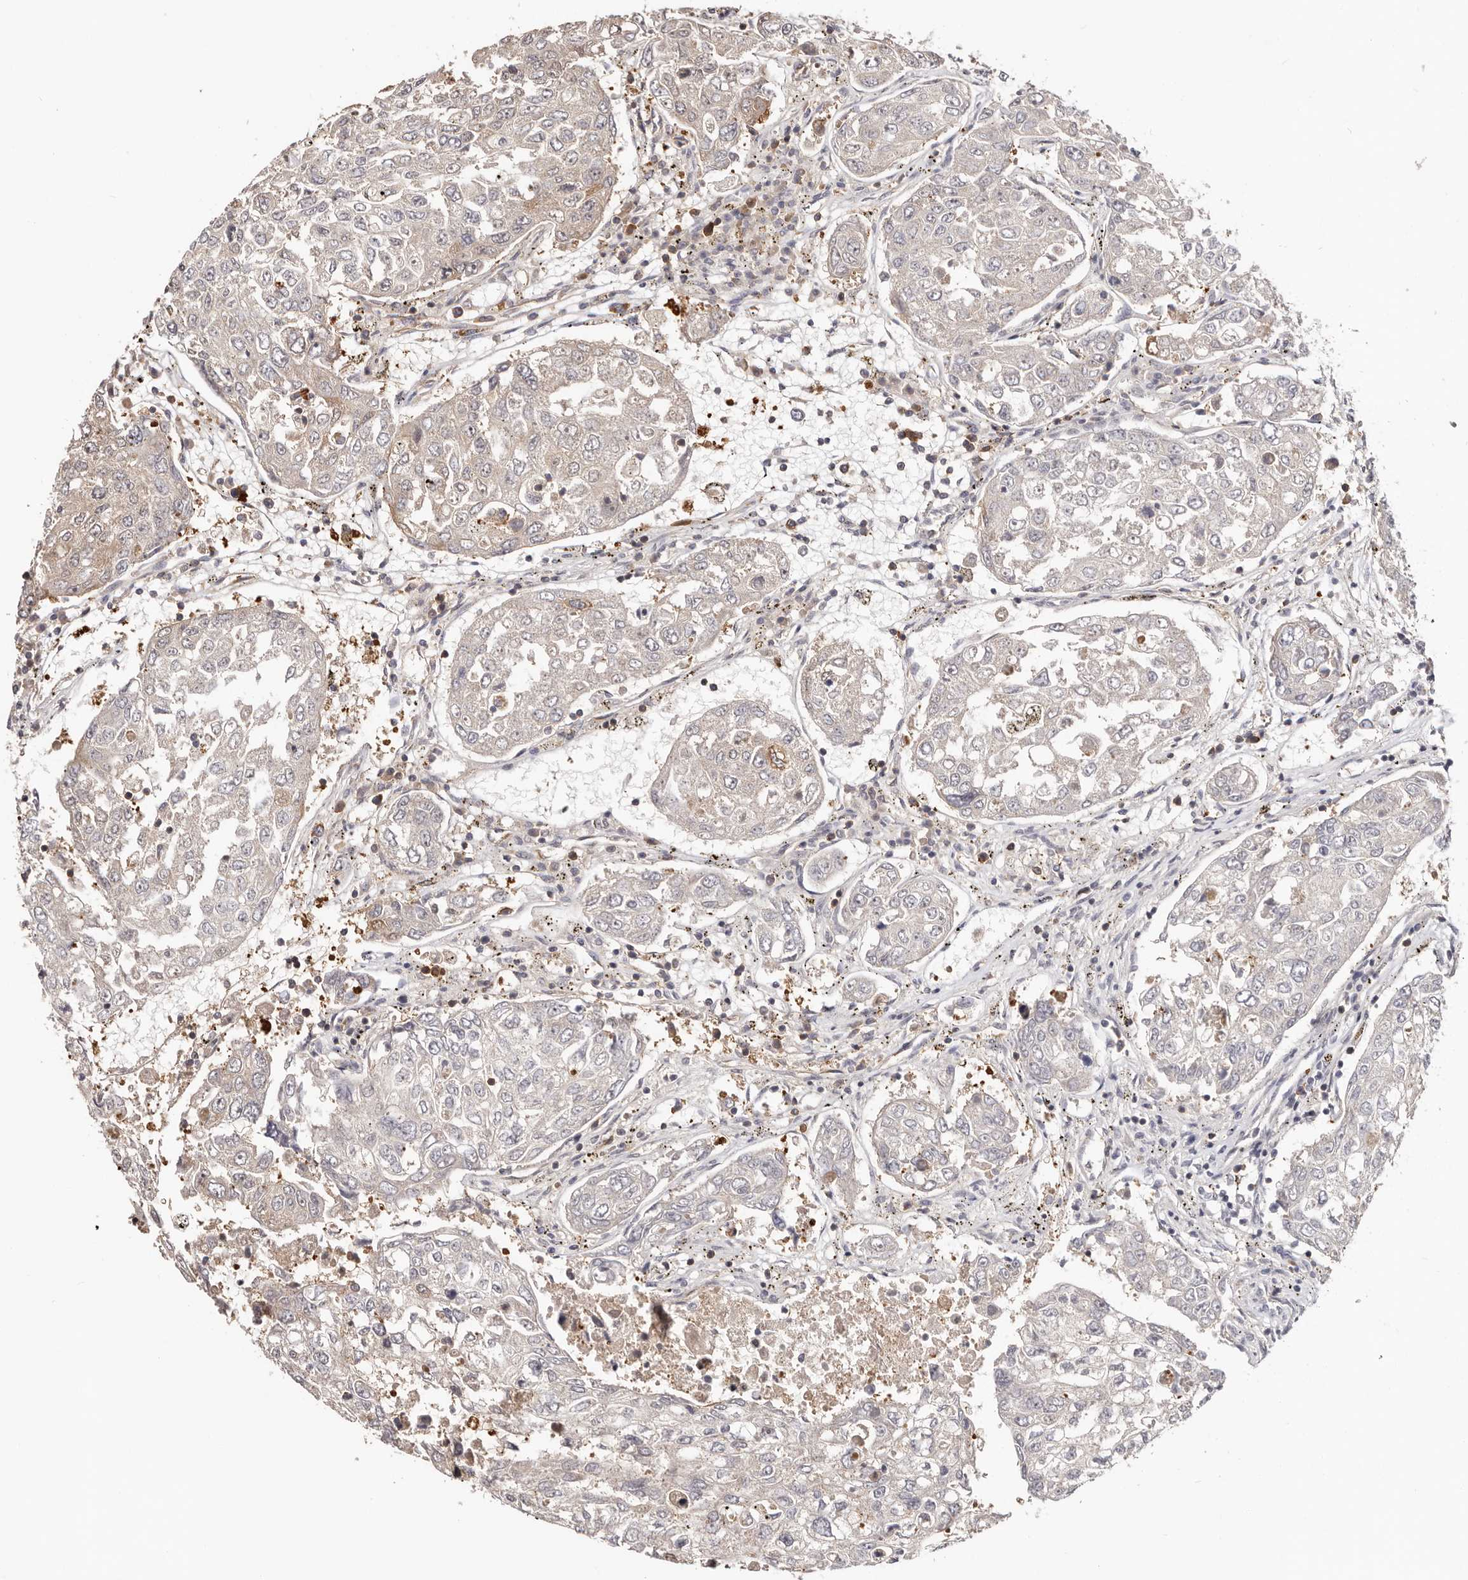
{"staining": {"intensity": "negative", "quantity": "none", "location": "none"}, "tissue": "urothelial cancer", "cell_type": "Tumor cells", "image_type": "cancer", "snomed": [{"axis": "morphology", "description": "Urothelial carcinoma, High grade"}, {"axis": "topography", "description": "Lymph node"}, {"axis": "topography", "description": "Urinary bladder"}], "caption": "Immunohistochemistry of human high-grade urothelial carcinoma displays no positivity in tumor cells. The staining was performed using DAB to visualize the protein expression in brown, while the nuclei were stained in blue with hematoxylin (Magnification: 20x).", "gene": "EPRS1", "patient": {"sex": "male", "age": 51}}